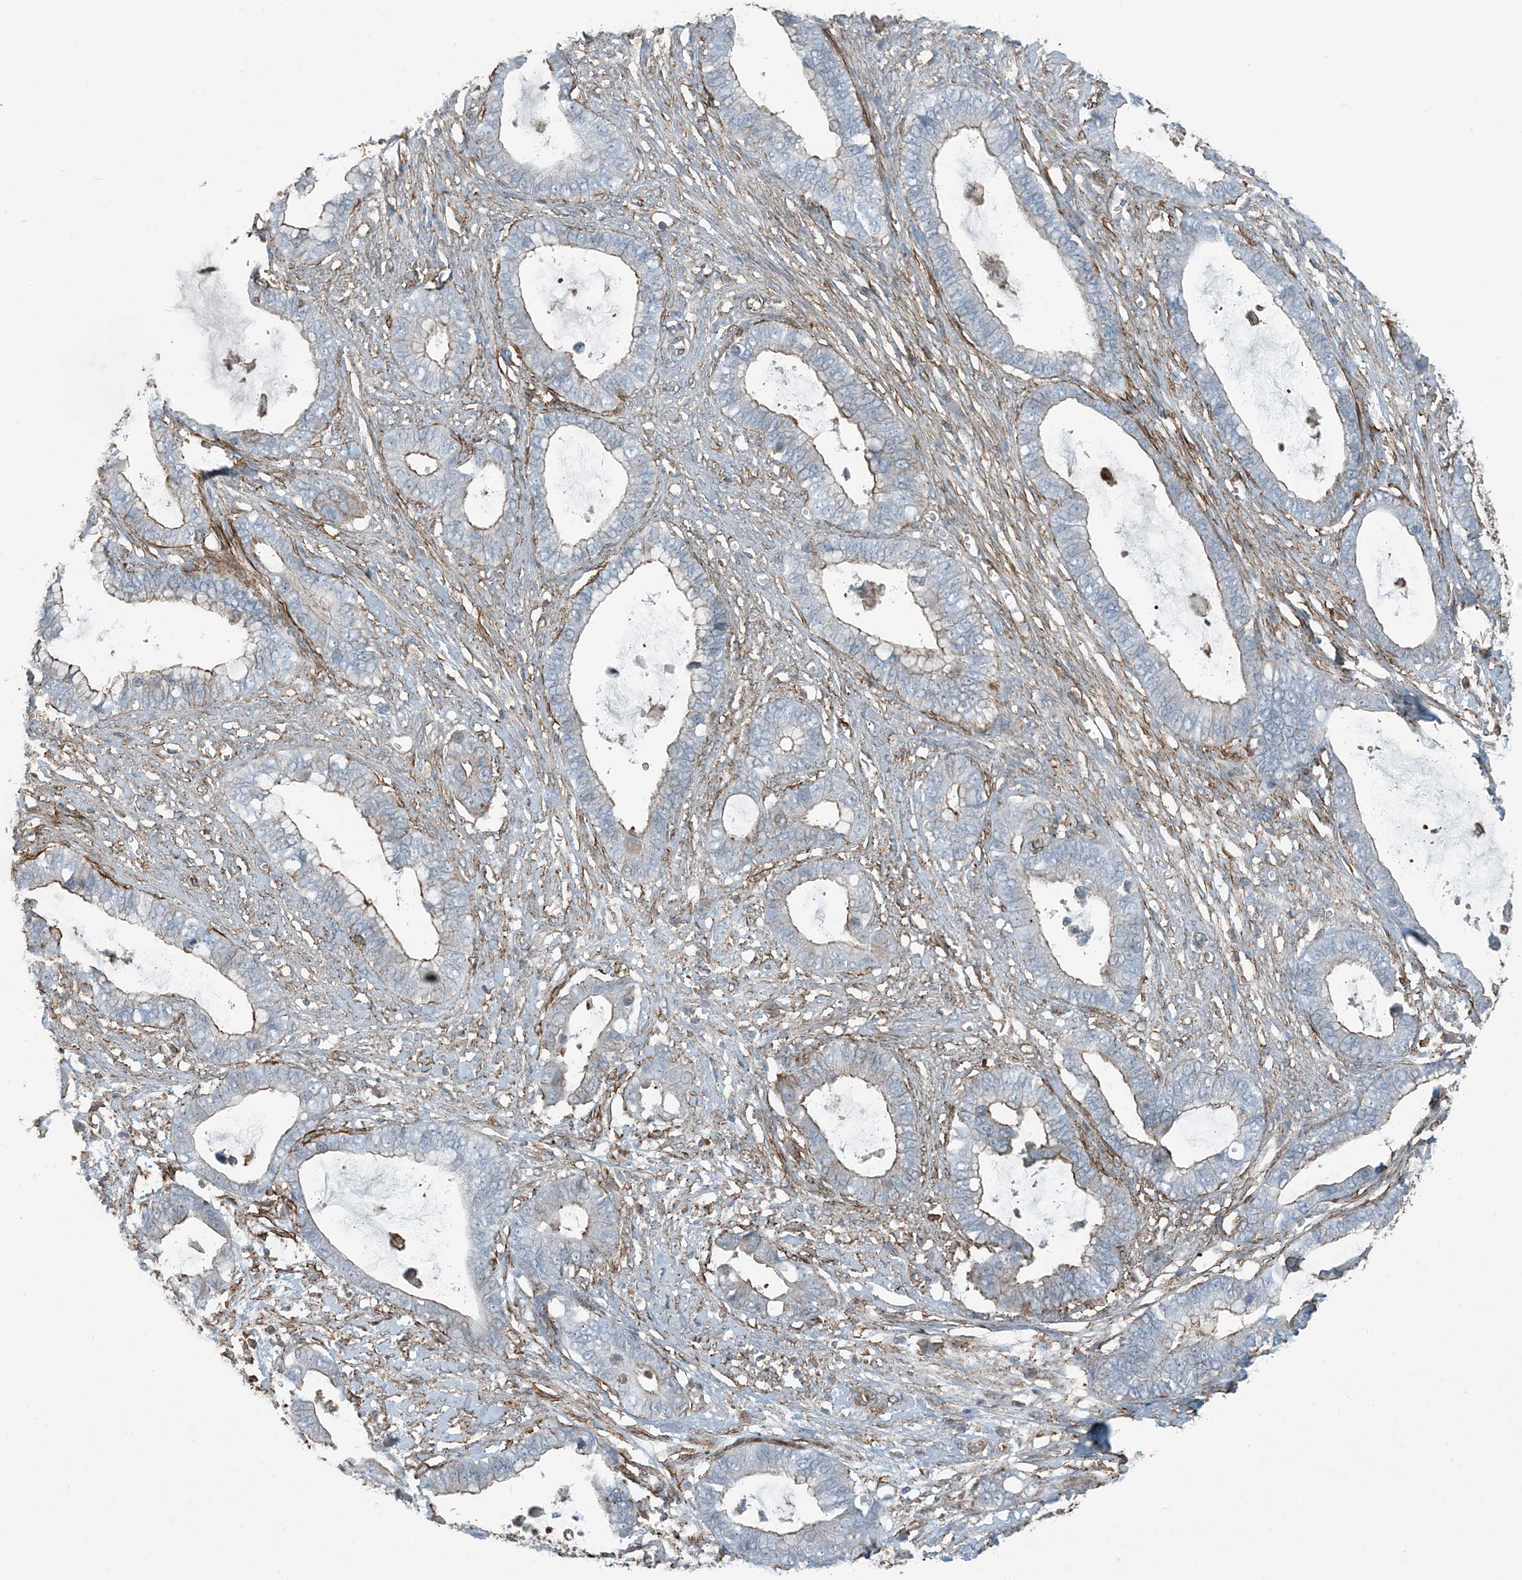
{"staining": {"intensity": "moderate", "quantity": "<25%", "location": "cytoplasmic/membranous"}, "tissue": "cervical cancer", "cell_type": "Tumor cells", "image_type": "cancer", "snomed": [{"axis": "morphology", "description": "Adenocarcinoma, NOS"}, {"axis": "topography", "description": "Cervix"}], "caption": "Cervical cancer (adenocarcinoma) stained with immunohistochemistry (IHC) shows moderate cytoplasmic/membranous positivity in approximately <25% of tumor cells. (brown staining indicates protein expression, while blue staining denotes nuclei).", "gene": "APOBEC3C", "patient": {"sex": "female", "age": 44}}